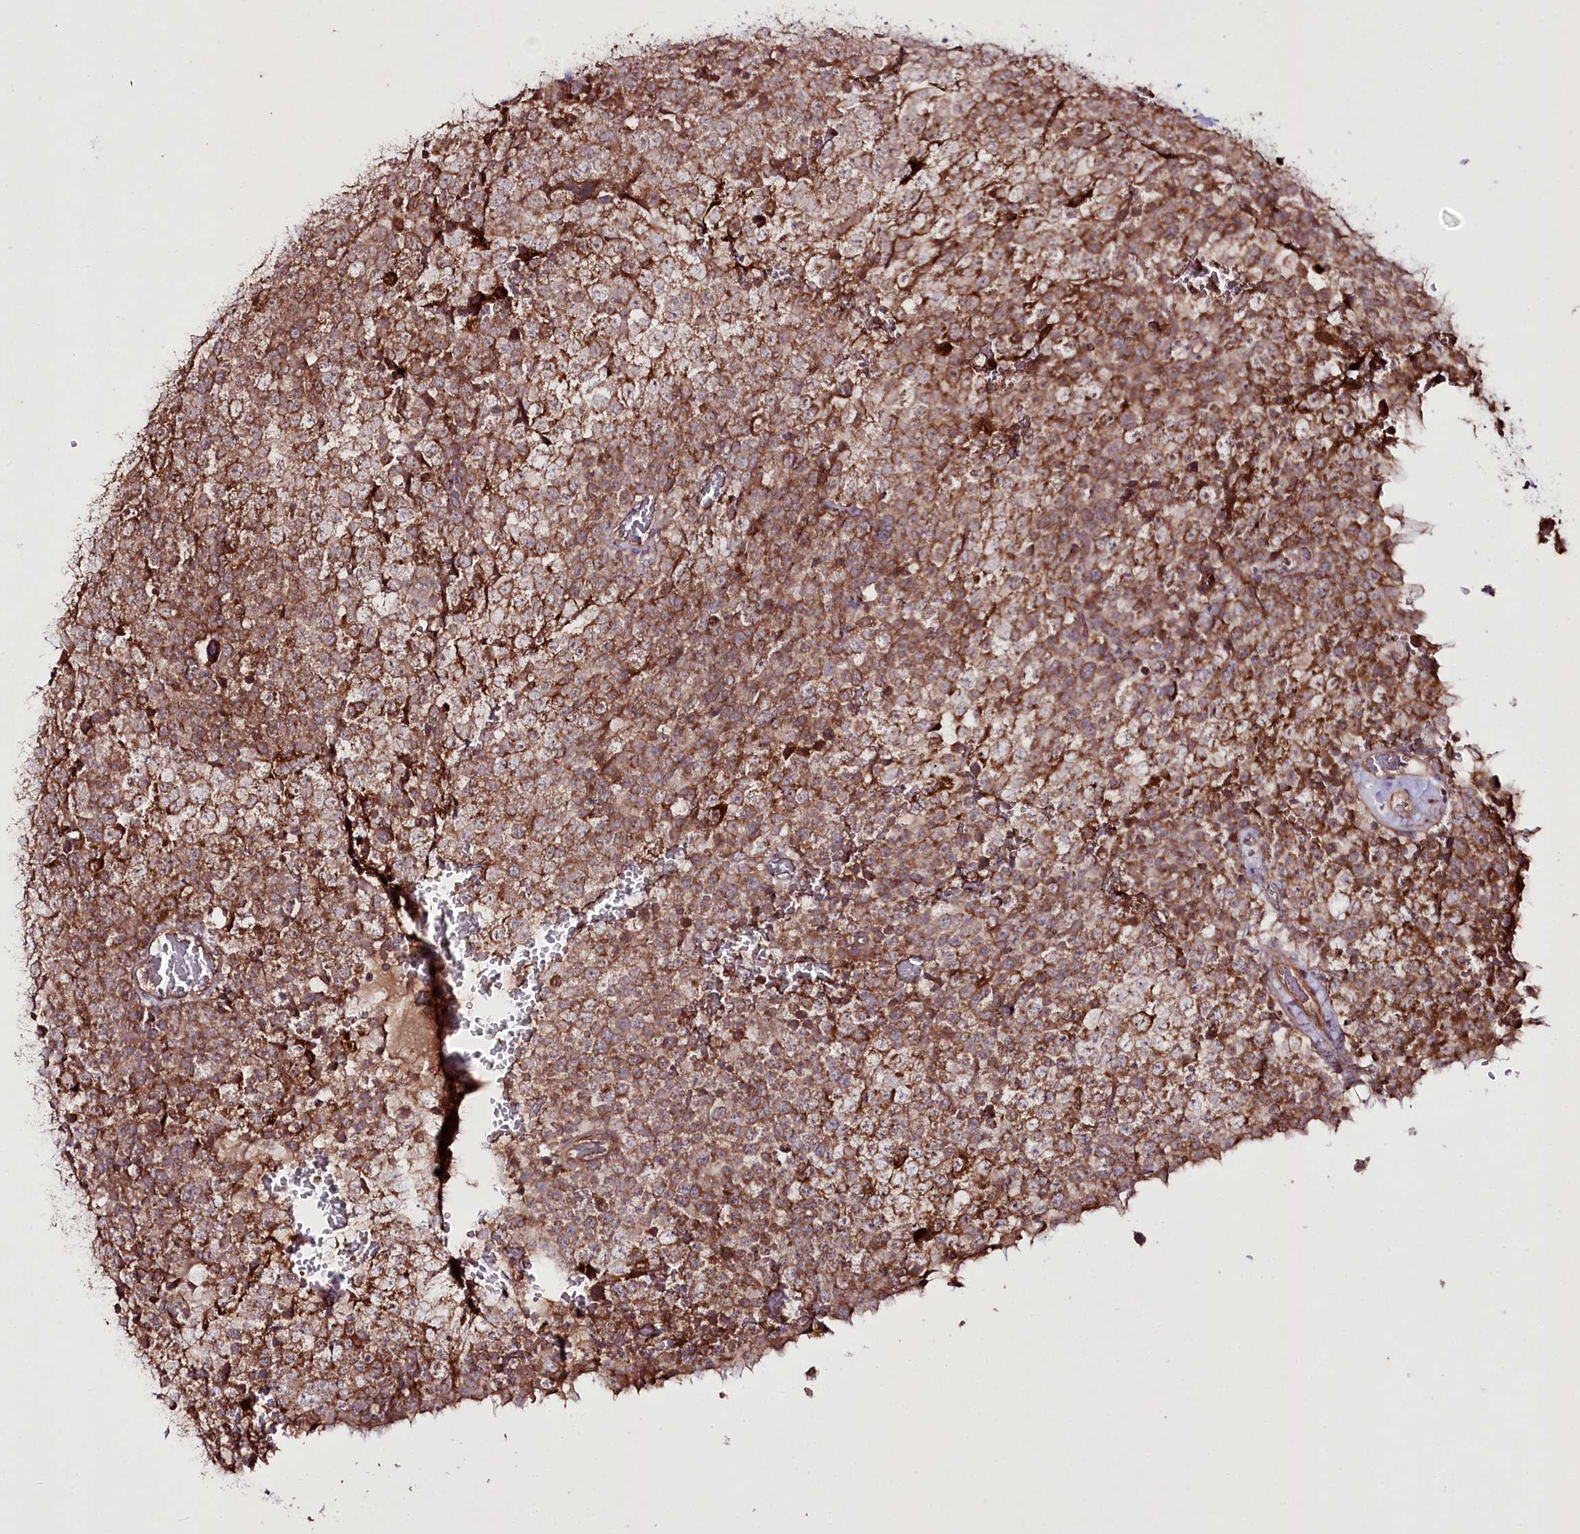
{"staining": {"intensity": "moderate", "quantity": ">75%", "location": "cytoplasmic/membranous"}, "tissue": "testis cancer", "cell_type": "Tumor cells", "image_type": "cancer", "snomed": [{"axis": "morphology", "description": "Seminoma, NOS"}, {"axis": "topography", "description": "Testis"}], "caption": "A high-resolution histopathology image shows immunohistochemistry (IHC) staining of testis seminoma, which exhibits moderate cytoplasmic/membranous expression in approximately >75% of tumor cells.", "gene": "REXO2", "patient": {"sex": "male", "age": 71}}